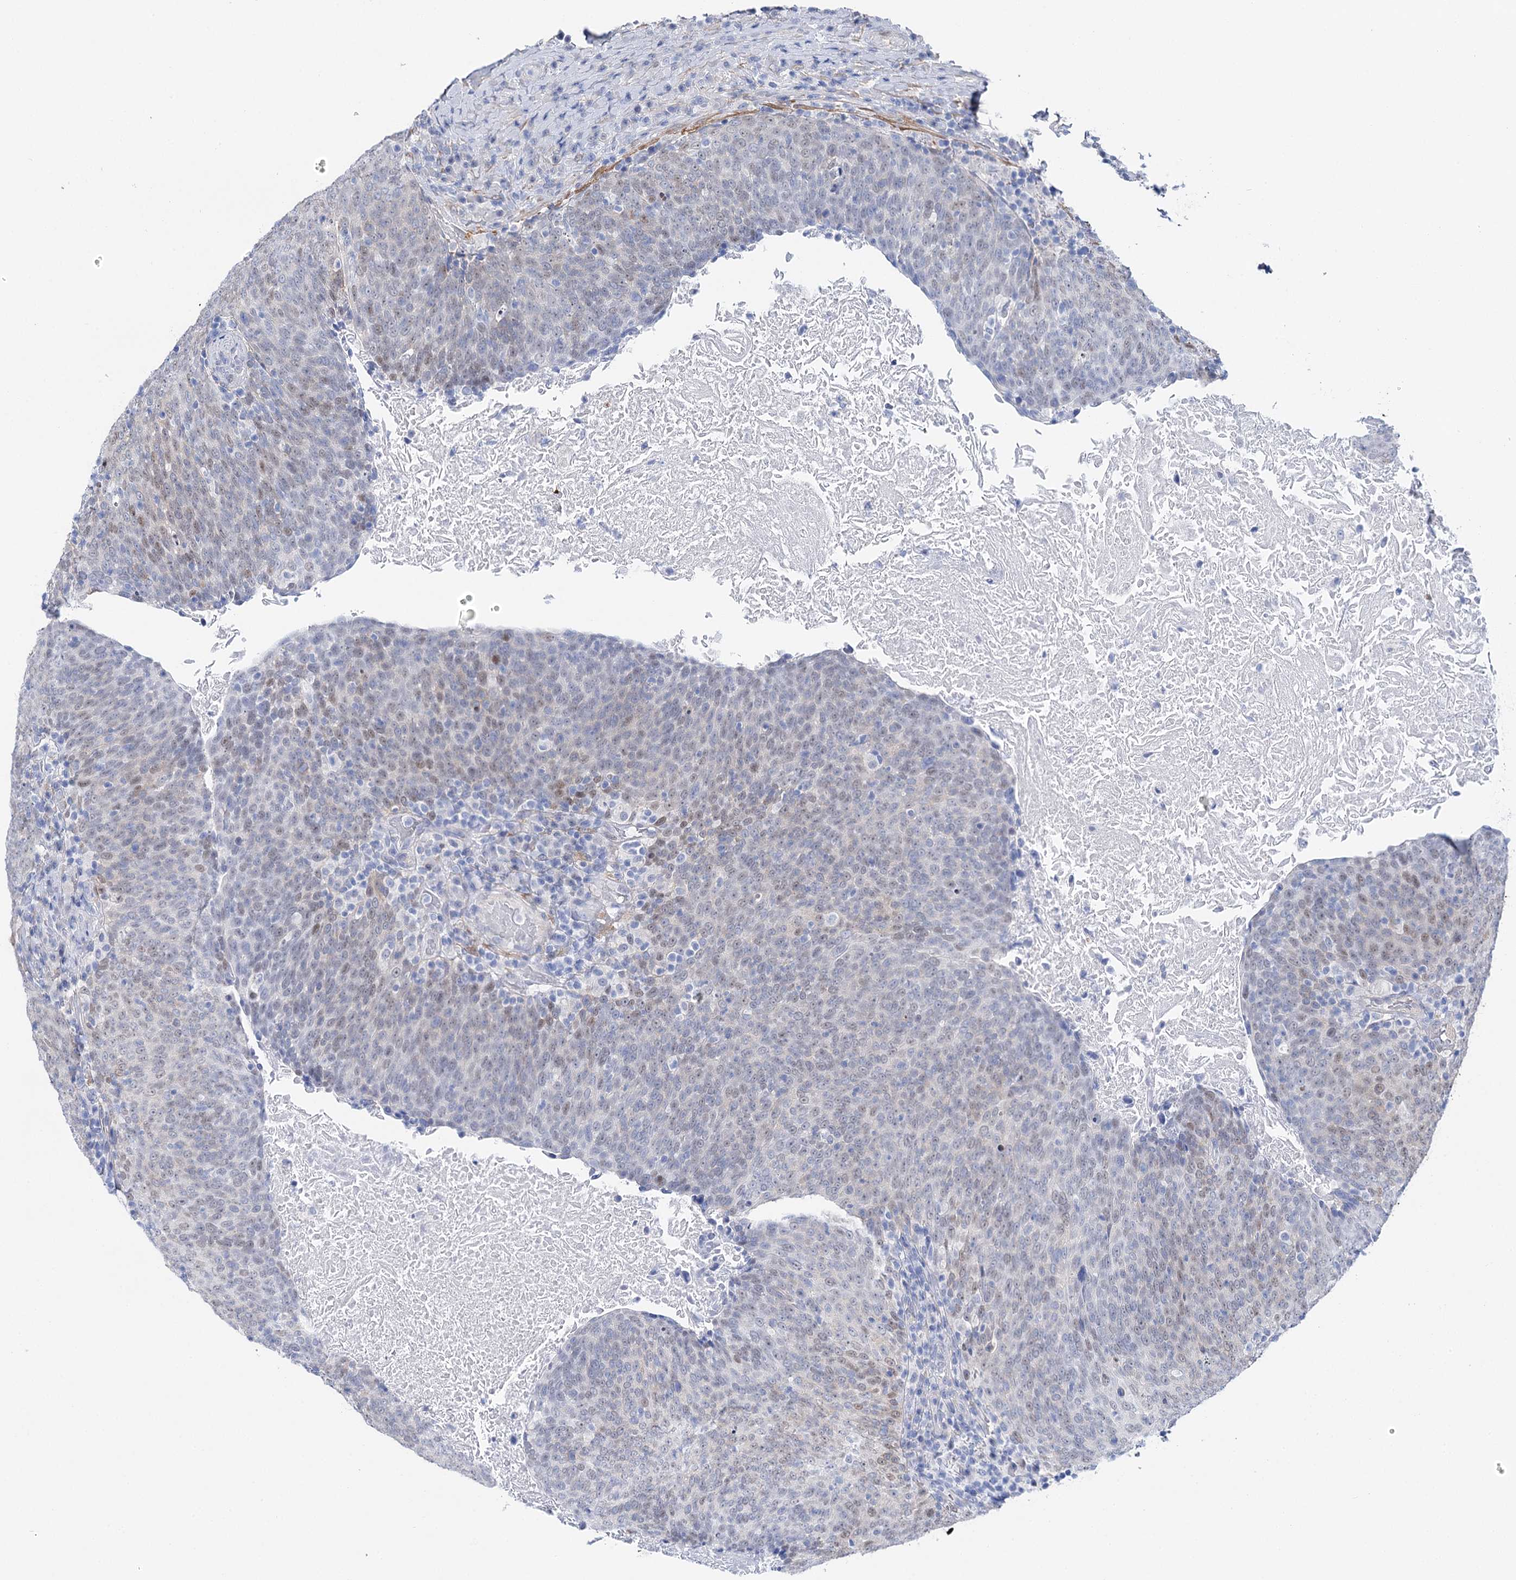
{"staining": {"intensity": "weak", "quantity": "<25%", "location": "nuclear"}, "tissue": "head and neck cancer", "cell_type": "Tumor cells", "image_type": "cancer", "snomed": [{"axis": "morphology", "description": "Squamous cell carcinoma, NOS"}, {"axis": "morphology", "description": "Squamous cell carcinoma, metastatic, NOS"}, {"axis": "topography", "description": "Lymph node"}, {"axis": "topography", "description": "Head-Neck"}], "caption": "Histopathology image shows no significant protein staining in tumor cells of metastatic squamous cell carcinoma (head and neck).", "gene": "UGDH", "patient": {"sex": "male", "age": 62}}